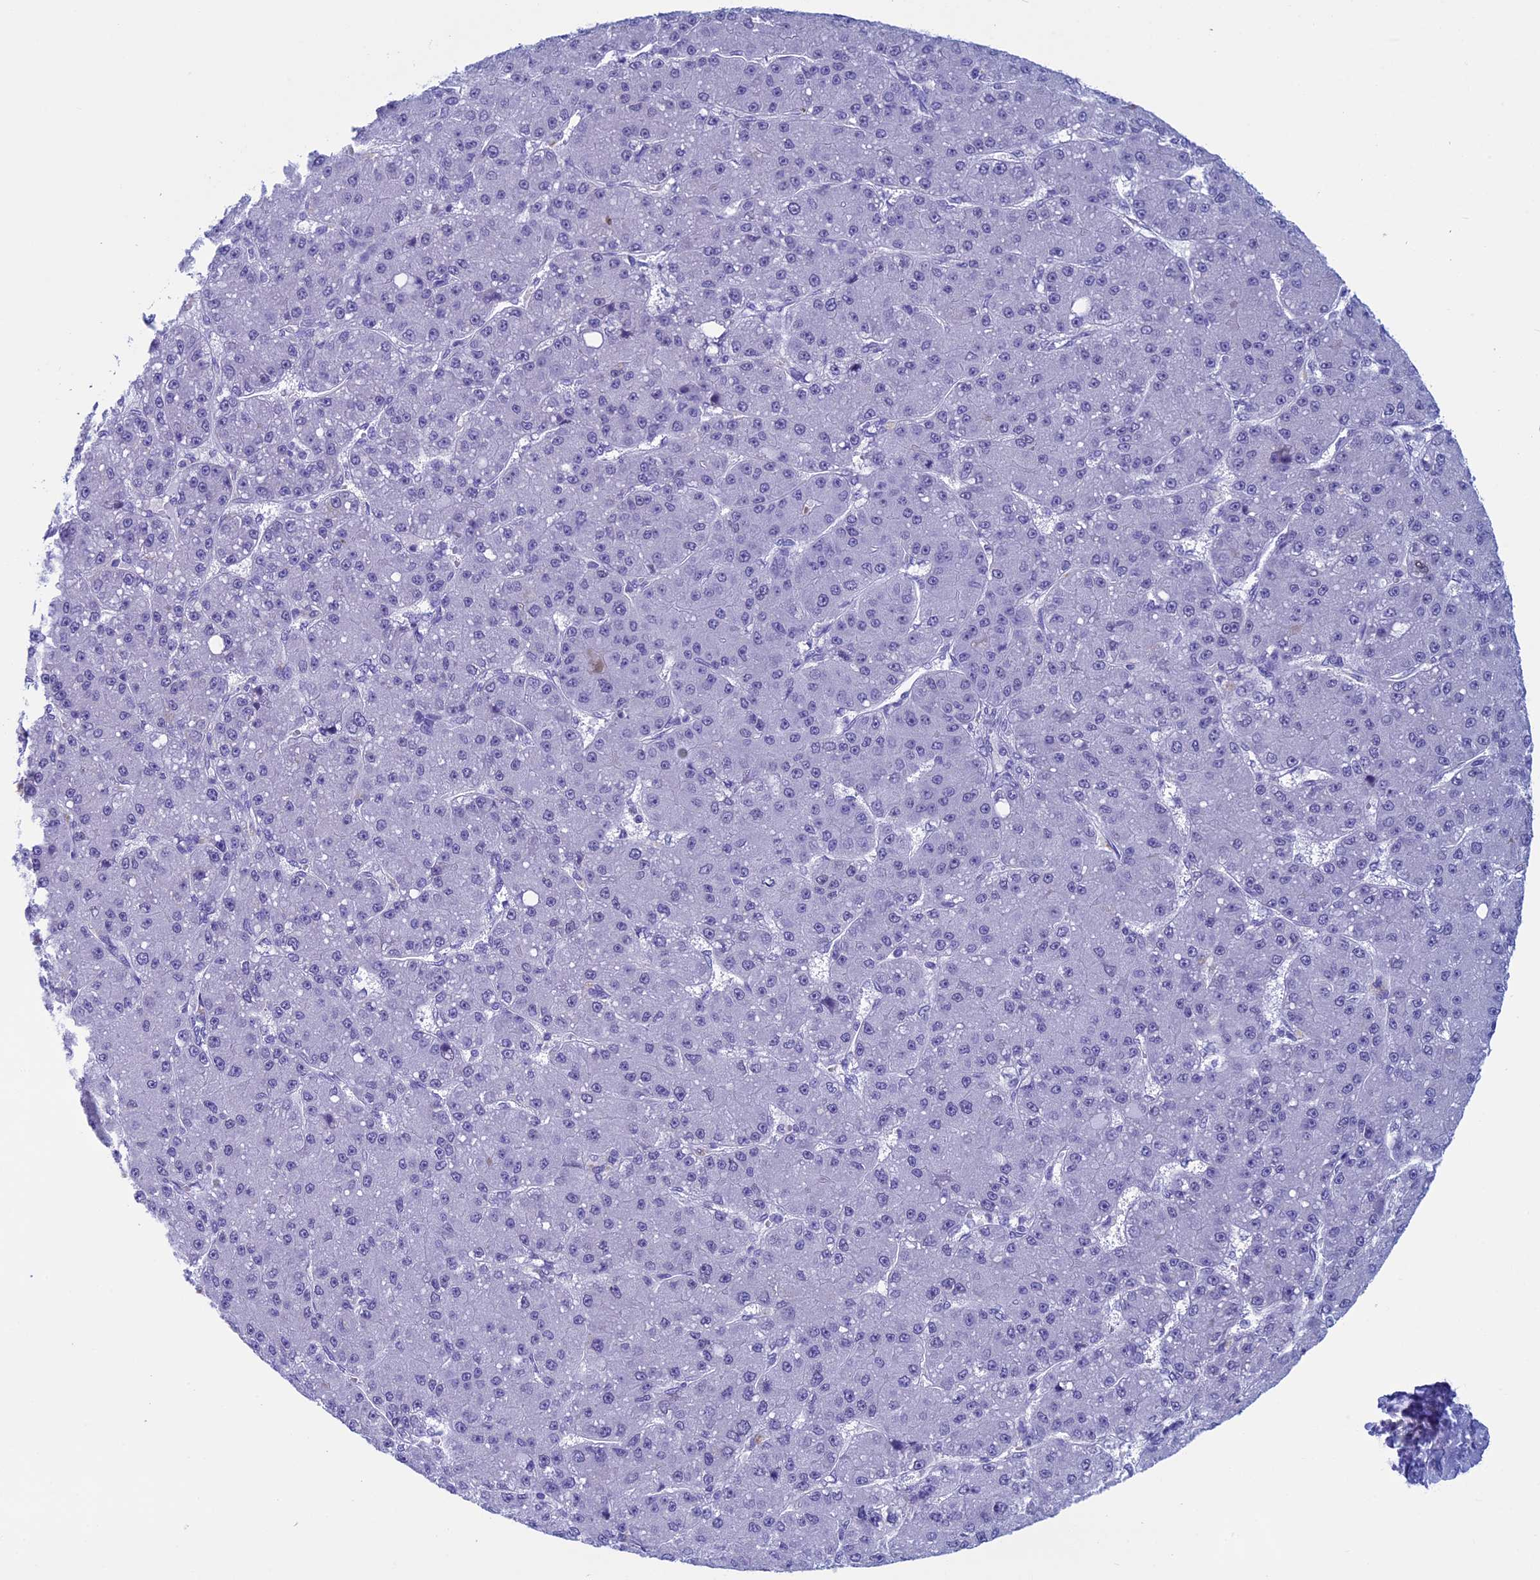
{"staining": {"intensity": "negative", "quantity": "none", "location": "none"}, "tissue": "liver cancer", "cell_type": "Tumor cells", "image_type": "cancer", "snomed": [{"axis": "morphology", "description": "Carcinoma, Hepatocellular, NOS"}, {"axis": "topography", "description": "Liver"}], "caption": "Liver cancer (hepatocellular carcinoma) was stained to show a protein in brown. There is no significant staining in tumor cells.", "gene": "FAM169A", "patient": {"sex": "male", "age": 67}}